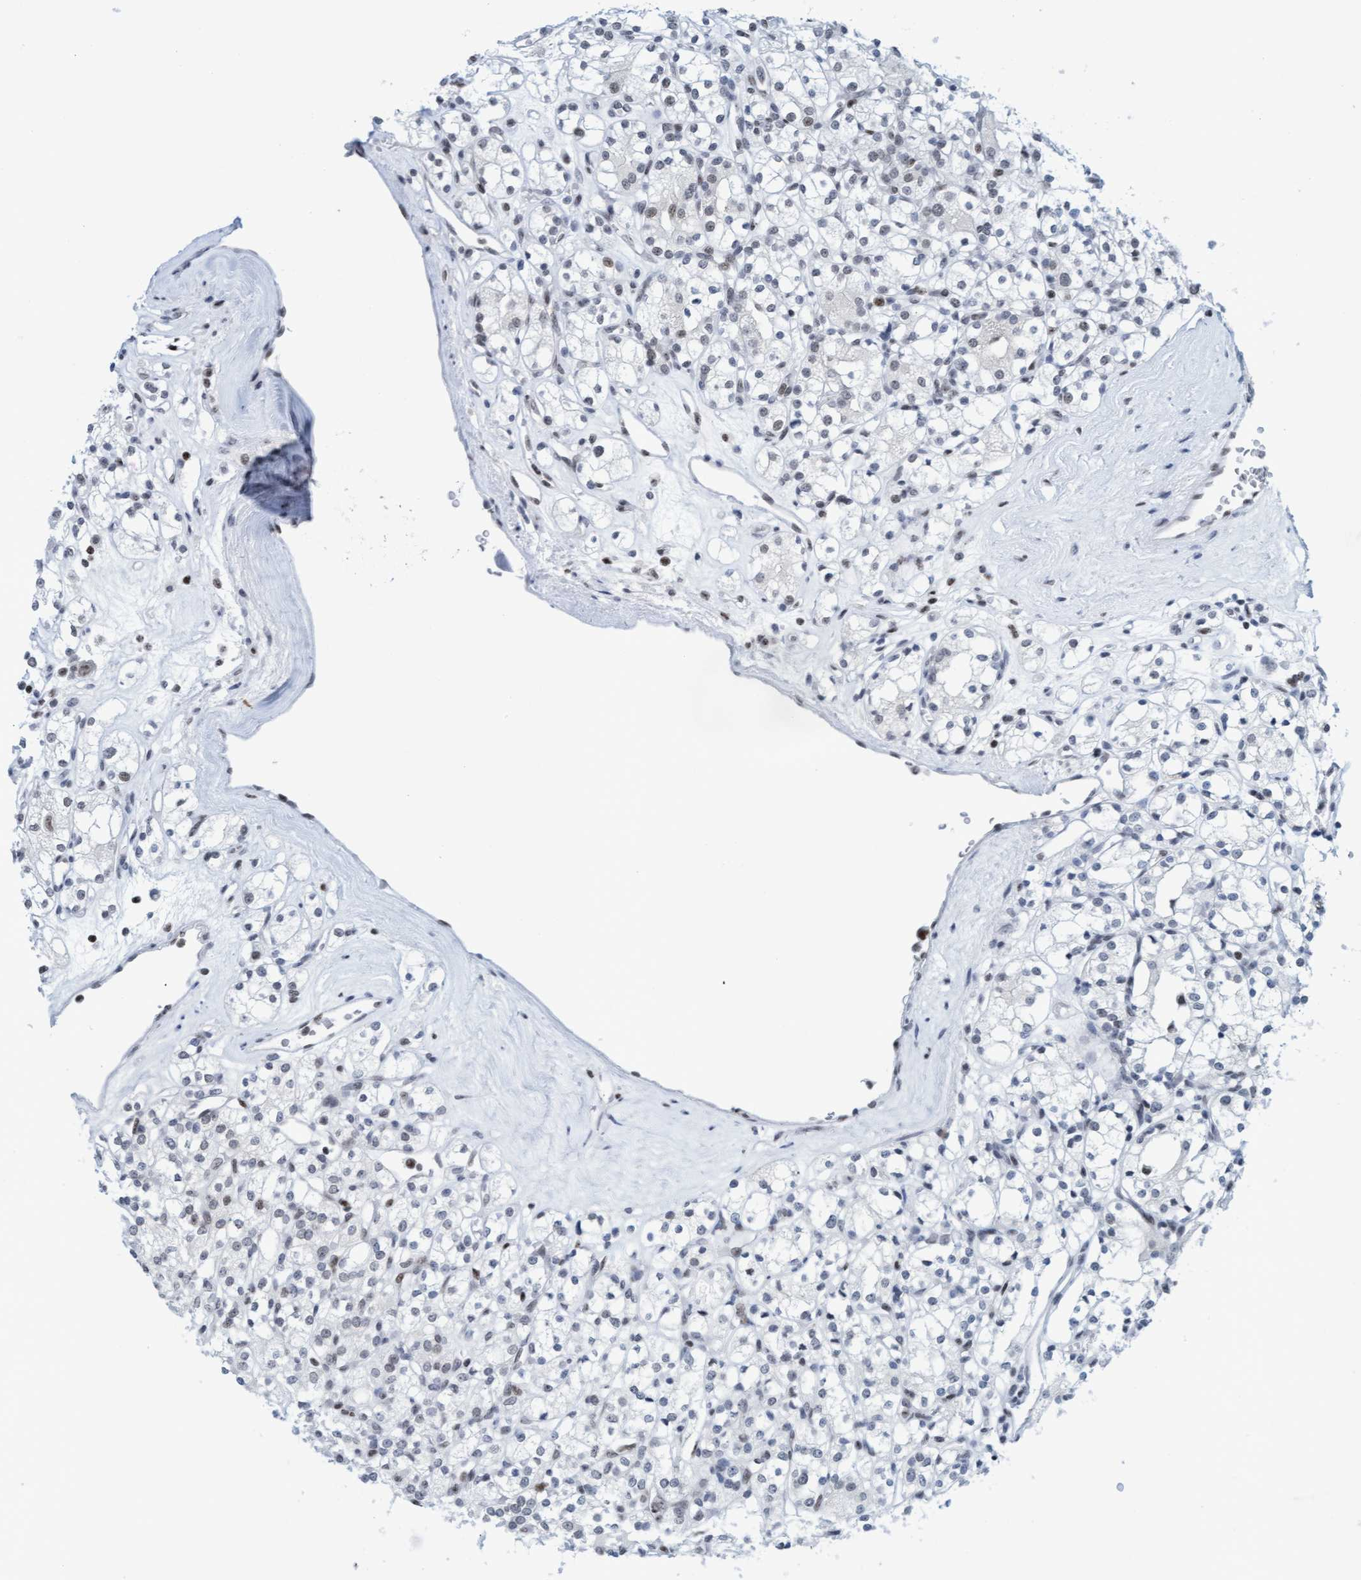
{"staining": {"intensity": "weak", "quantity": "<25%", "location": "nuclear"}, "tissue": "renal cancer", "cell_type": "Tumor cells", "image_type": "cancer", "snomed": [{"axis": "morphology", "description": "Adenocarcinoma, NOS"}, {"axis": "topography", "description": "Kidney"}], "caption": "High magnification brightfield microscopy of adenocarcinoma (renal) stained with DAB (brown) and counterstained with hematoxylin (blue): tumor cells show no significant expression.", "gene": "GLRX2", "patient": {"sex": "male", "age": 77}}